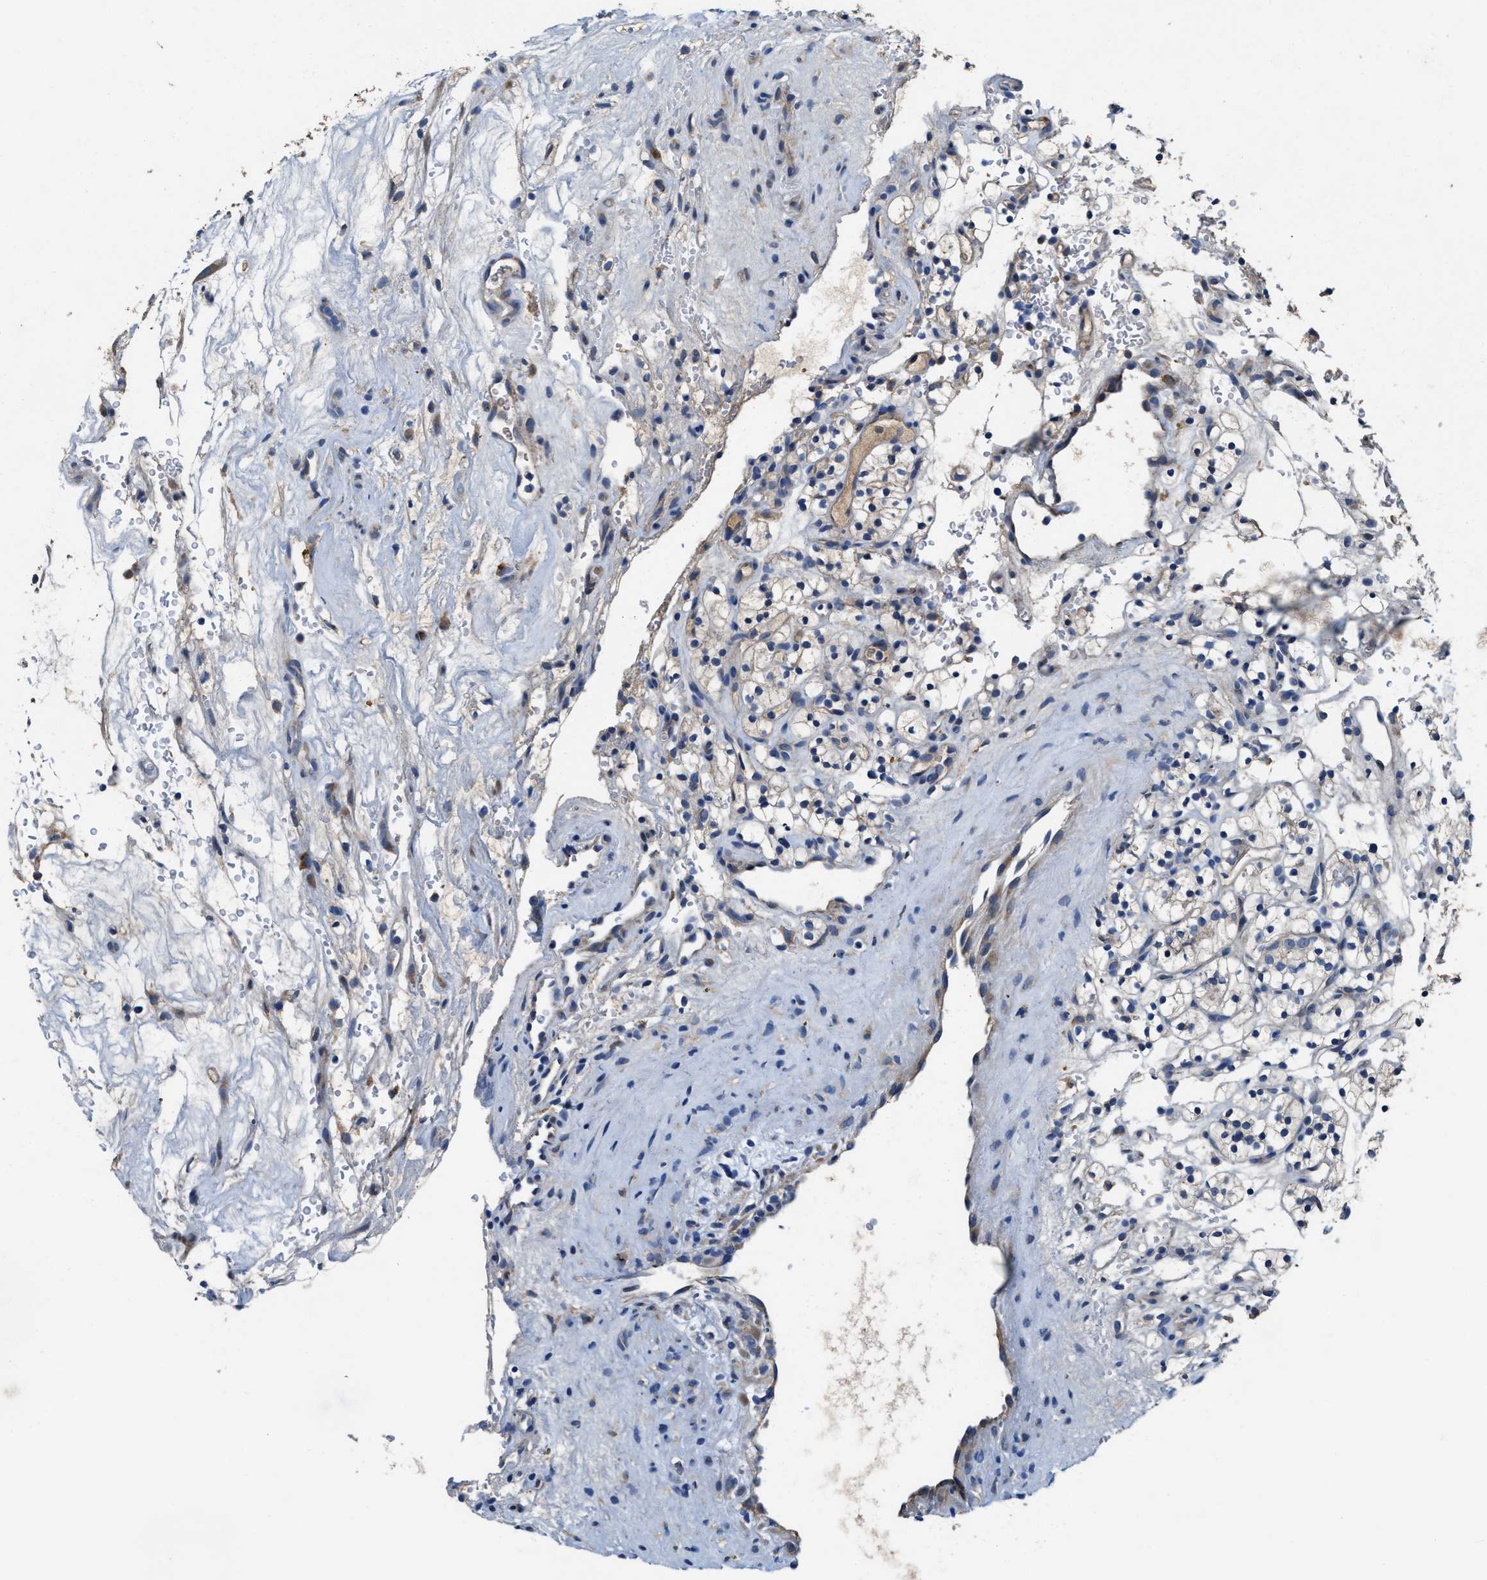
{"staining": {"intensity": "negative", "quantity": "none", "location": "none"}, "tissue": "renal cancer", "cell_type": "Tumor cells", "image_type": "cancer", "snomed": [{"axis": "morphology", "description": "Adenocarcinoma, NOS"}, {"axis": "topography", "description": "Kidney"}], "caption": "Tumor cells are negative for protein expression in human renal cancer (adenocarcinoma).", "gene": "PEG10", "patient": {"sex": "female", "age": 57}}